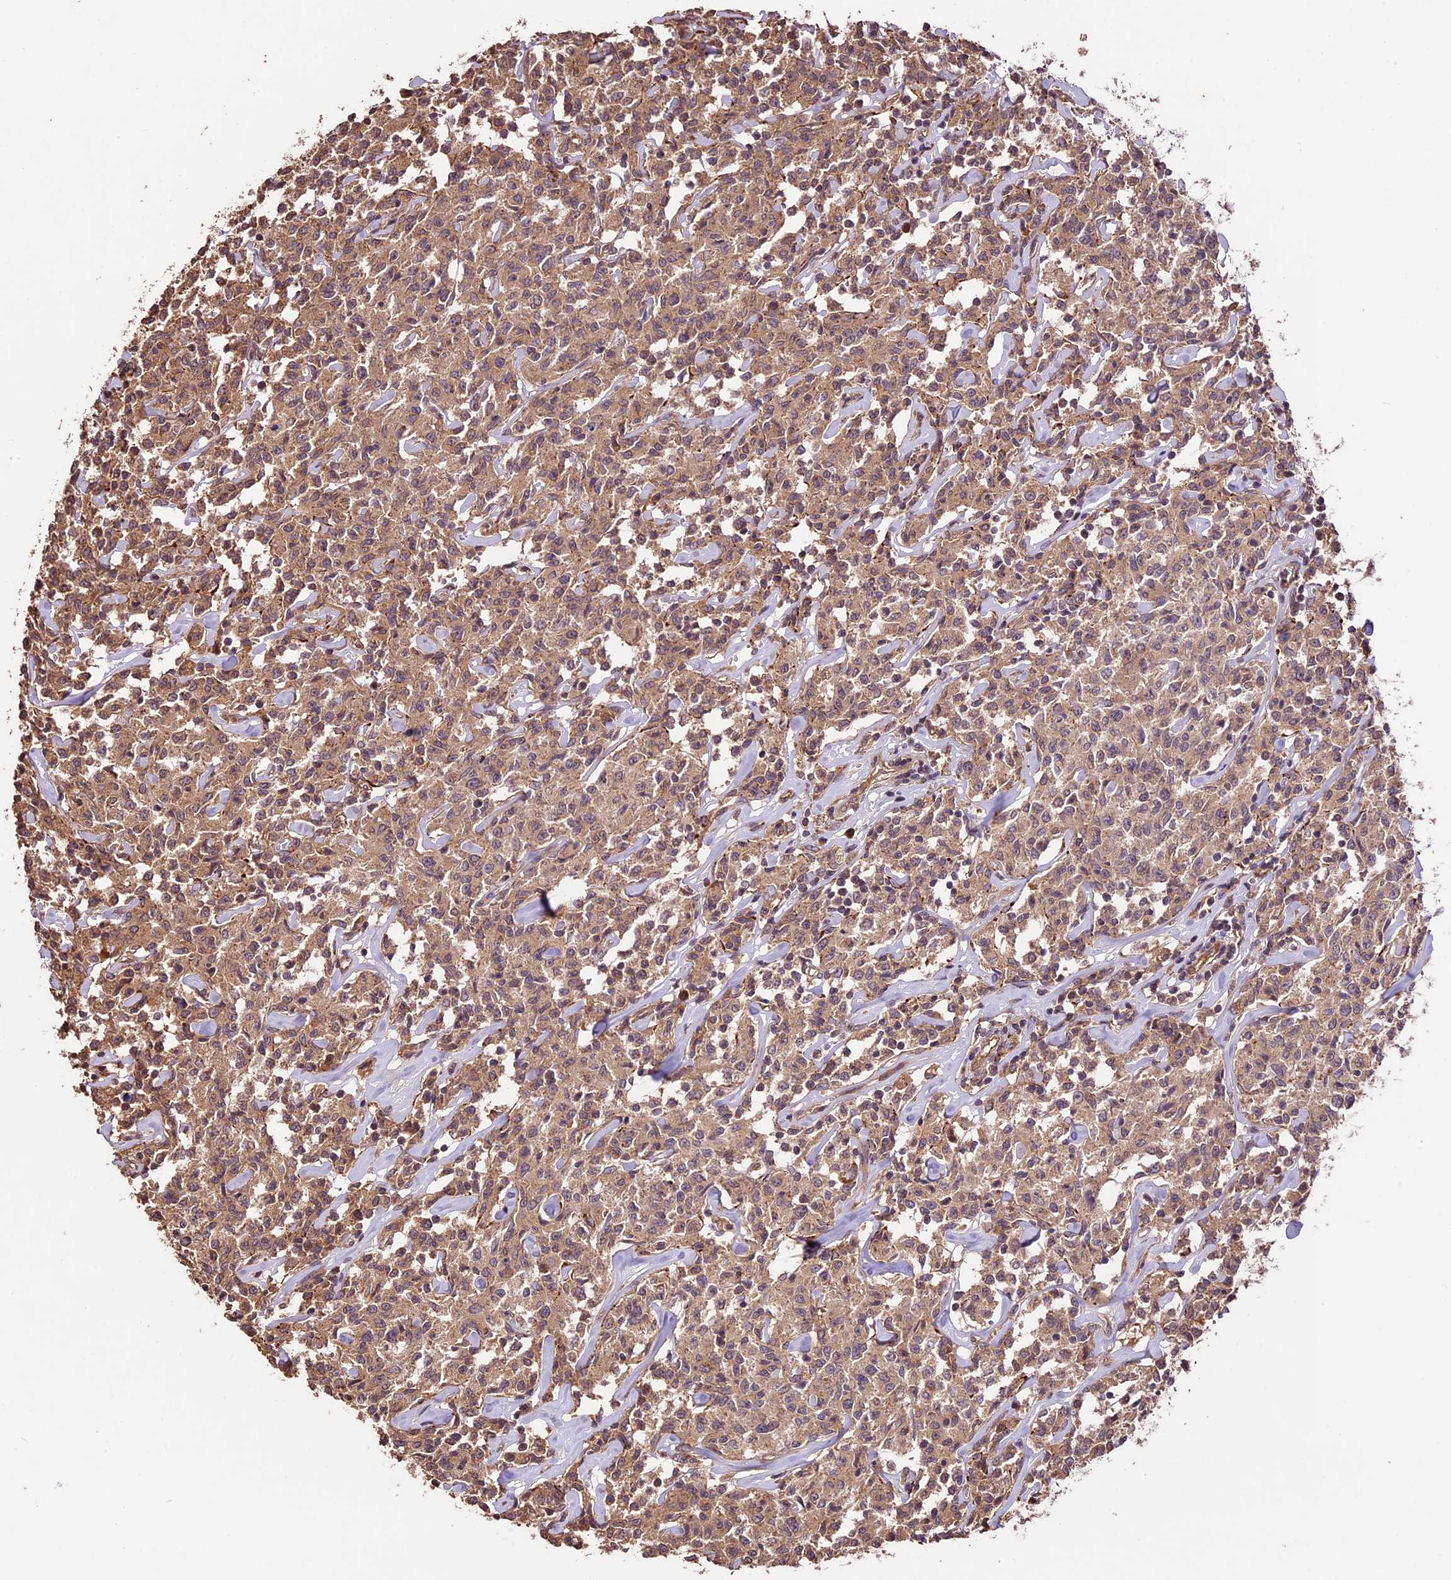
{"staining": {"intensity": "weak", "quantity": ">75%", "location": "cytoplasmic/membranous"}, "tissue": "lymphoma", "cell_type": "Tumor cells", "image_type": "cancer", "snomed": [{"axis": "morphology", "description": "Malignant lymphoma, non-Hodgkin's type, Low grade"}, {"axis": "topography", "description": "Small intestine"}], "caption": "Approximately >75% of tumor cells in malignant lymphoma, non-Hodgkin's type (low-grade) display weak cytoplasmic/membranous protein positivity as visualized by brown immunohistochemical staining.", "gene": "CRLF1", "patient": {"sex": "female", "age": 59}}